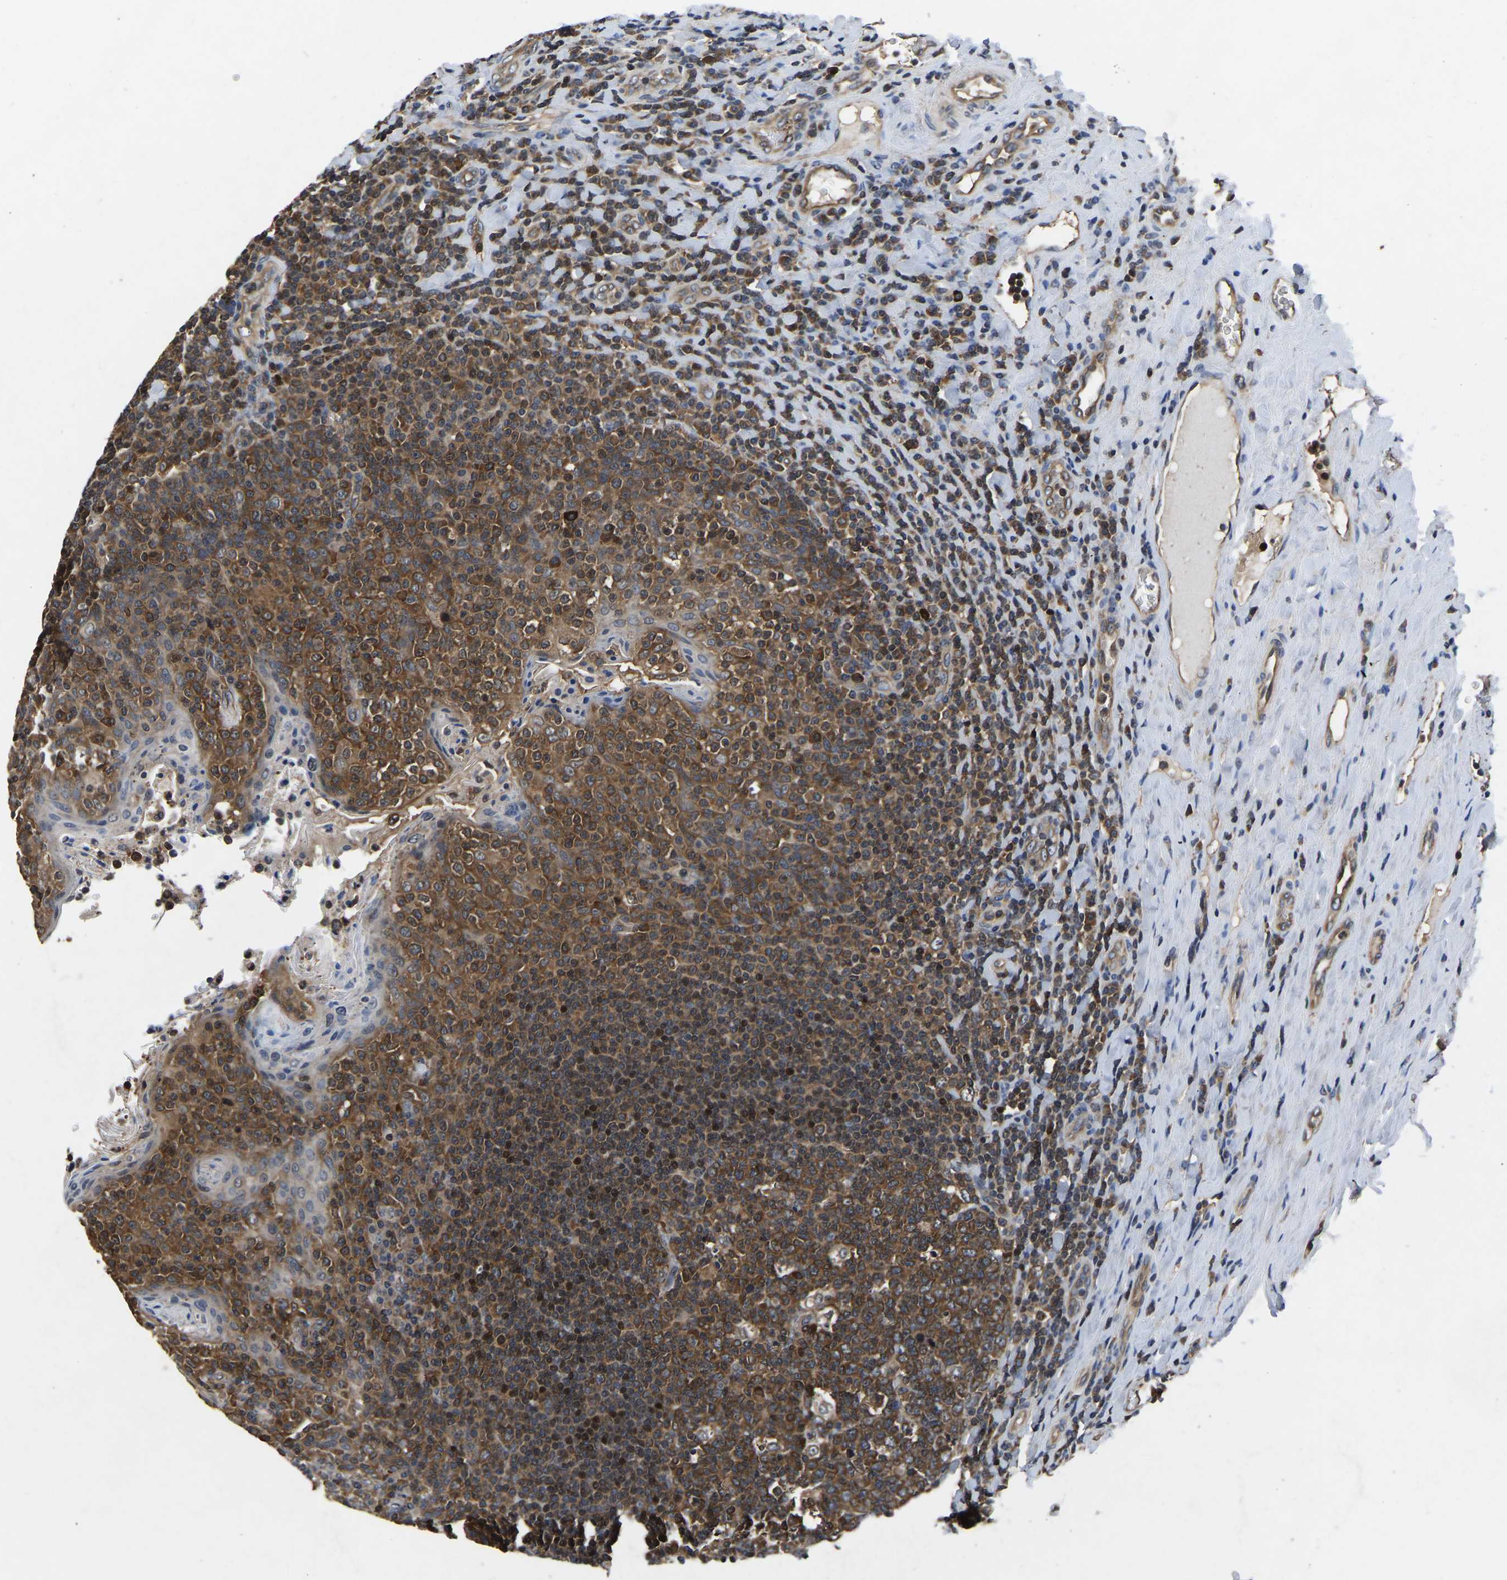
{"staining": {"intensity": "strong", "quantity": ">75%", "location": "cytoplasmic/membranous"}, "tissue": "tonsil", "cell_type": "Germinal center cells", "image_type": "normal", "snomed": [{"axis": "morphology", "description": "Normal tissue, NOS"}, {"axis": "topography", "description": "Tonsil"}], "caption": "IHC of normal tonsil exhibits high levels of strong cytoplasmic/membranous expression in approximately >75% of germinal center cells. The protein of interest is stained brown, and the nuclei are stained in blue (DAB (3,3'-diaminobenzidine) IHC with brightfield microscopy, high magnification).", "gene": "FGD5", "patient": {"sex": "male", "age": 17}}